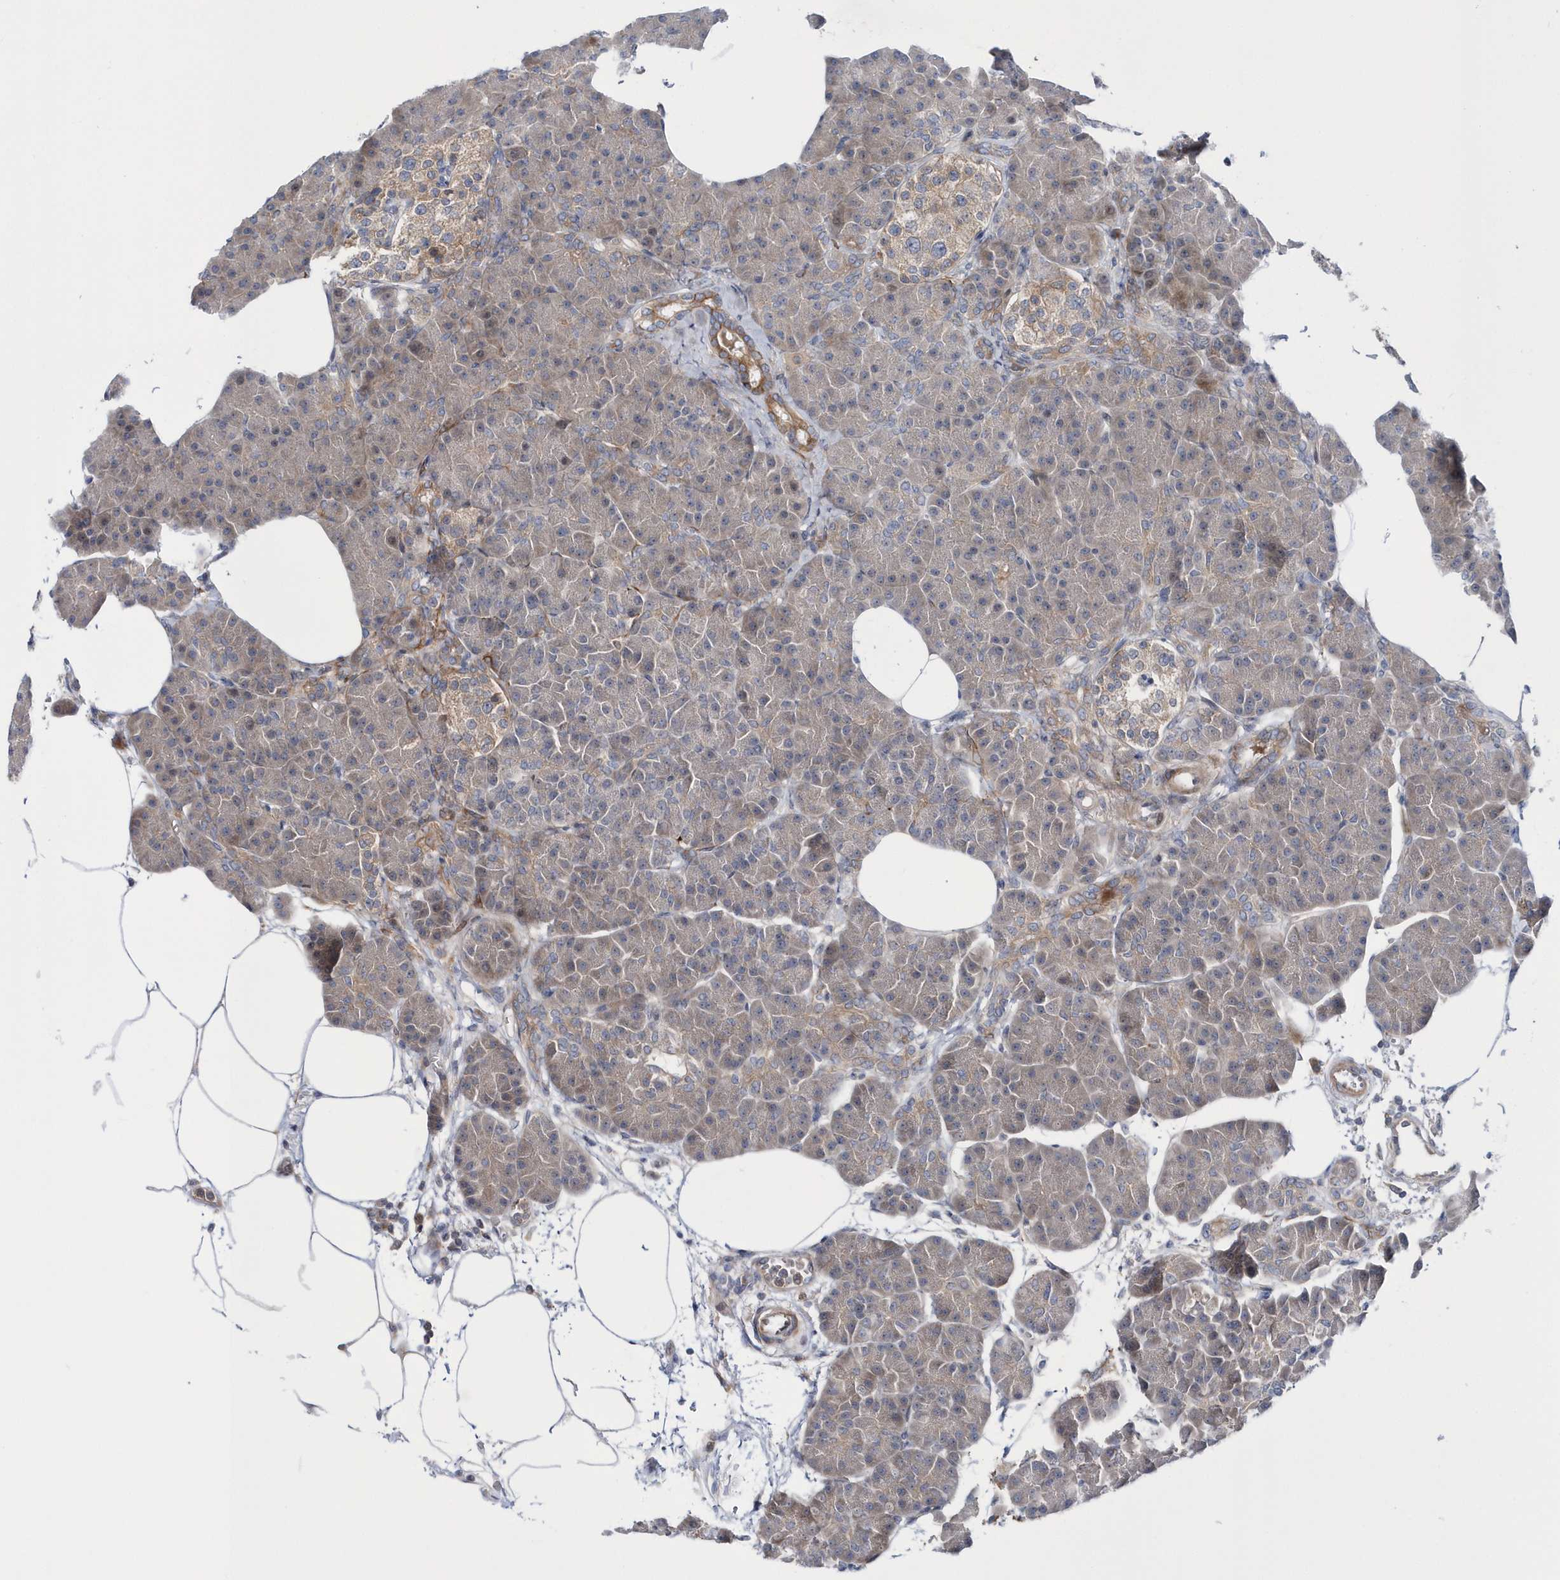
{"staining": {"intensity": "moderate", "quantity": "25%-75%", "location": "cytoplasmic/membranous"}, "tissue": "pancreas", "cell_type": "Exocrine glandular cells", "image_type": "normal", "snomed": [{"axis": "morphology", "description": "Normal tissue, NOS"}, {"axis": "topography", "description": "Pancreas"}], "caption": "Immunohistochemistry (IHC) (DAB) staining of unremarkable pancreas shows moderate cytoplasmic/membranous protein expression in approximately 25%-75% of exocrine glandular cells.", "gene": "DSPP", "patient": {"sex": "female", "age": 70}}